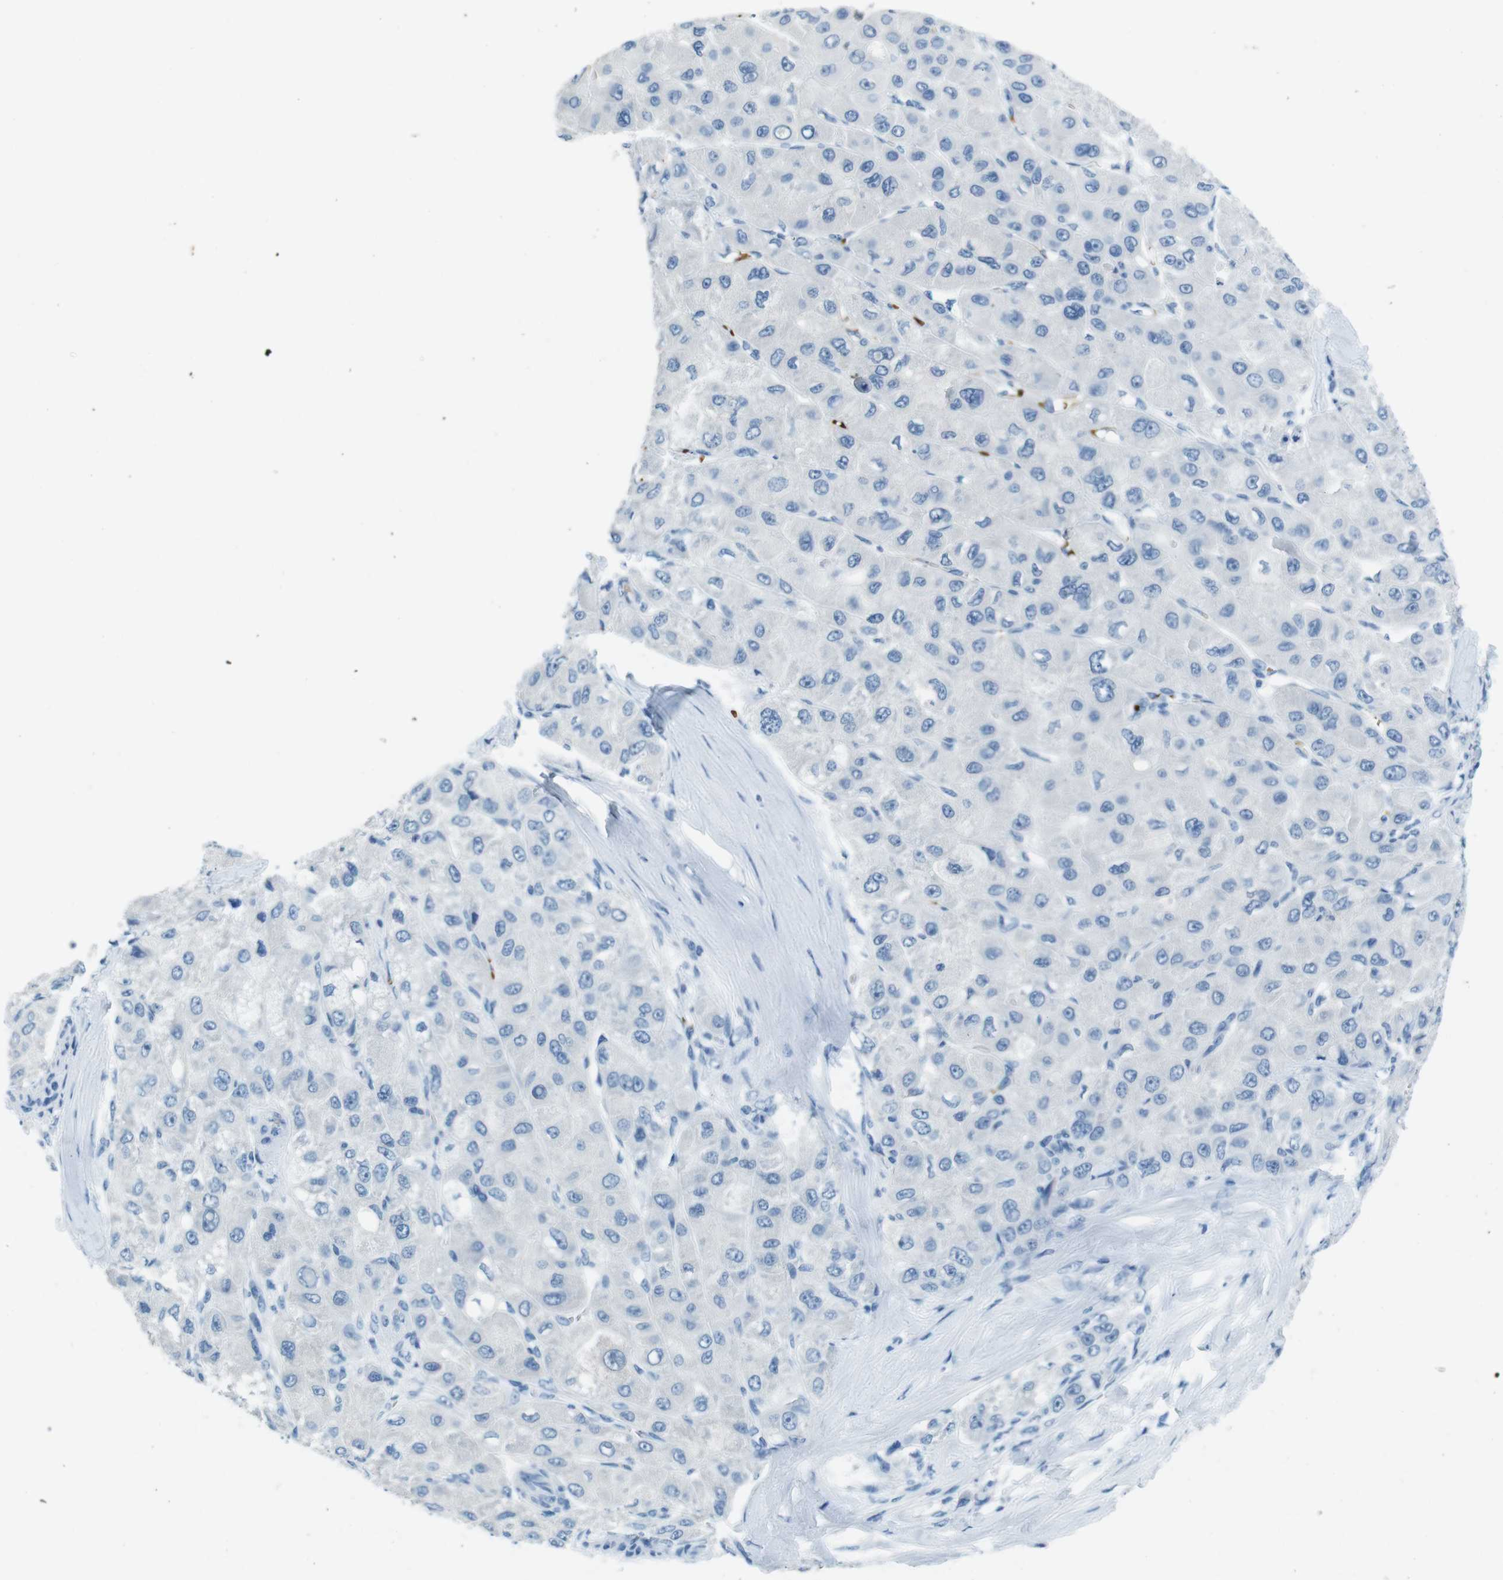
{"staining": {"intensity": "weak", "quantity": "<25%", "location": "cytoplasmic/membranous"}, "tissue": "liver cancer", "cell_type": "Tumor cells", "image_type": "cancer", "snomed": [{"axis": "morphology", "description": "Carcinoma, Hepatocellular, NOS"}, {"axis": "topography", "description": "Liver"}], "caption": "The image exhibits no significant expression in tumor cells of liver cancer.", "gene": "TFAP2C", "patient": {"sex": "male", "age": 80}}